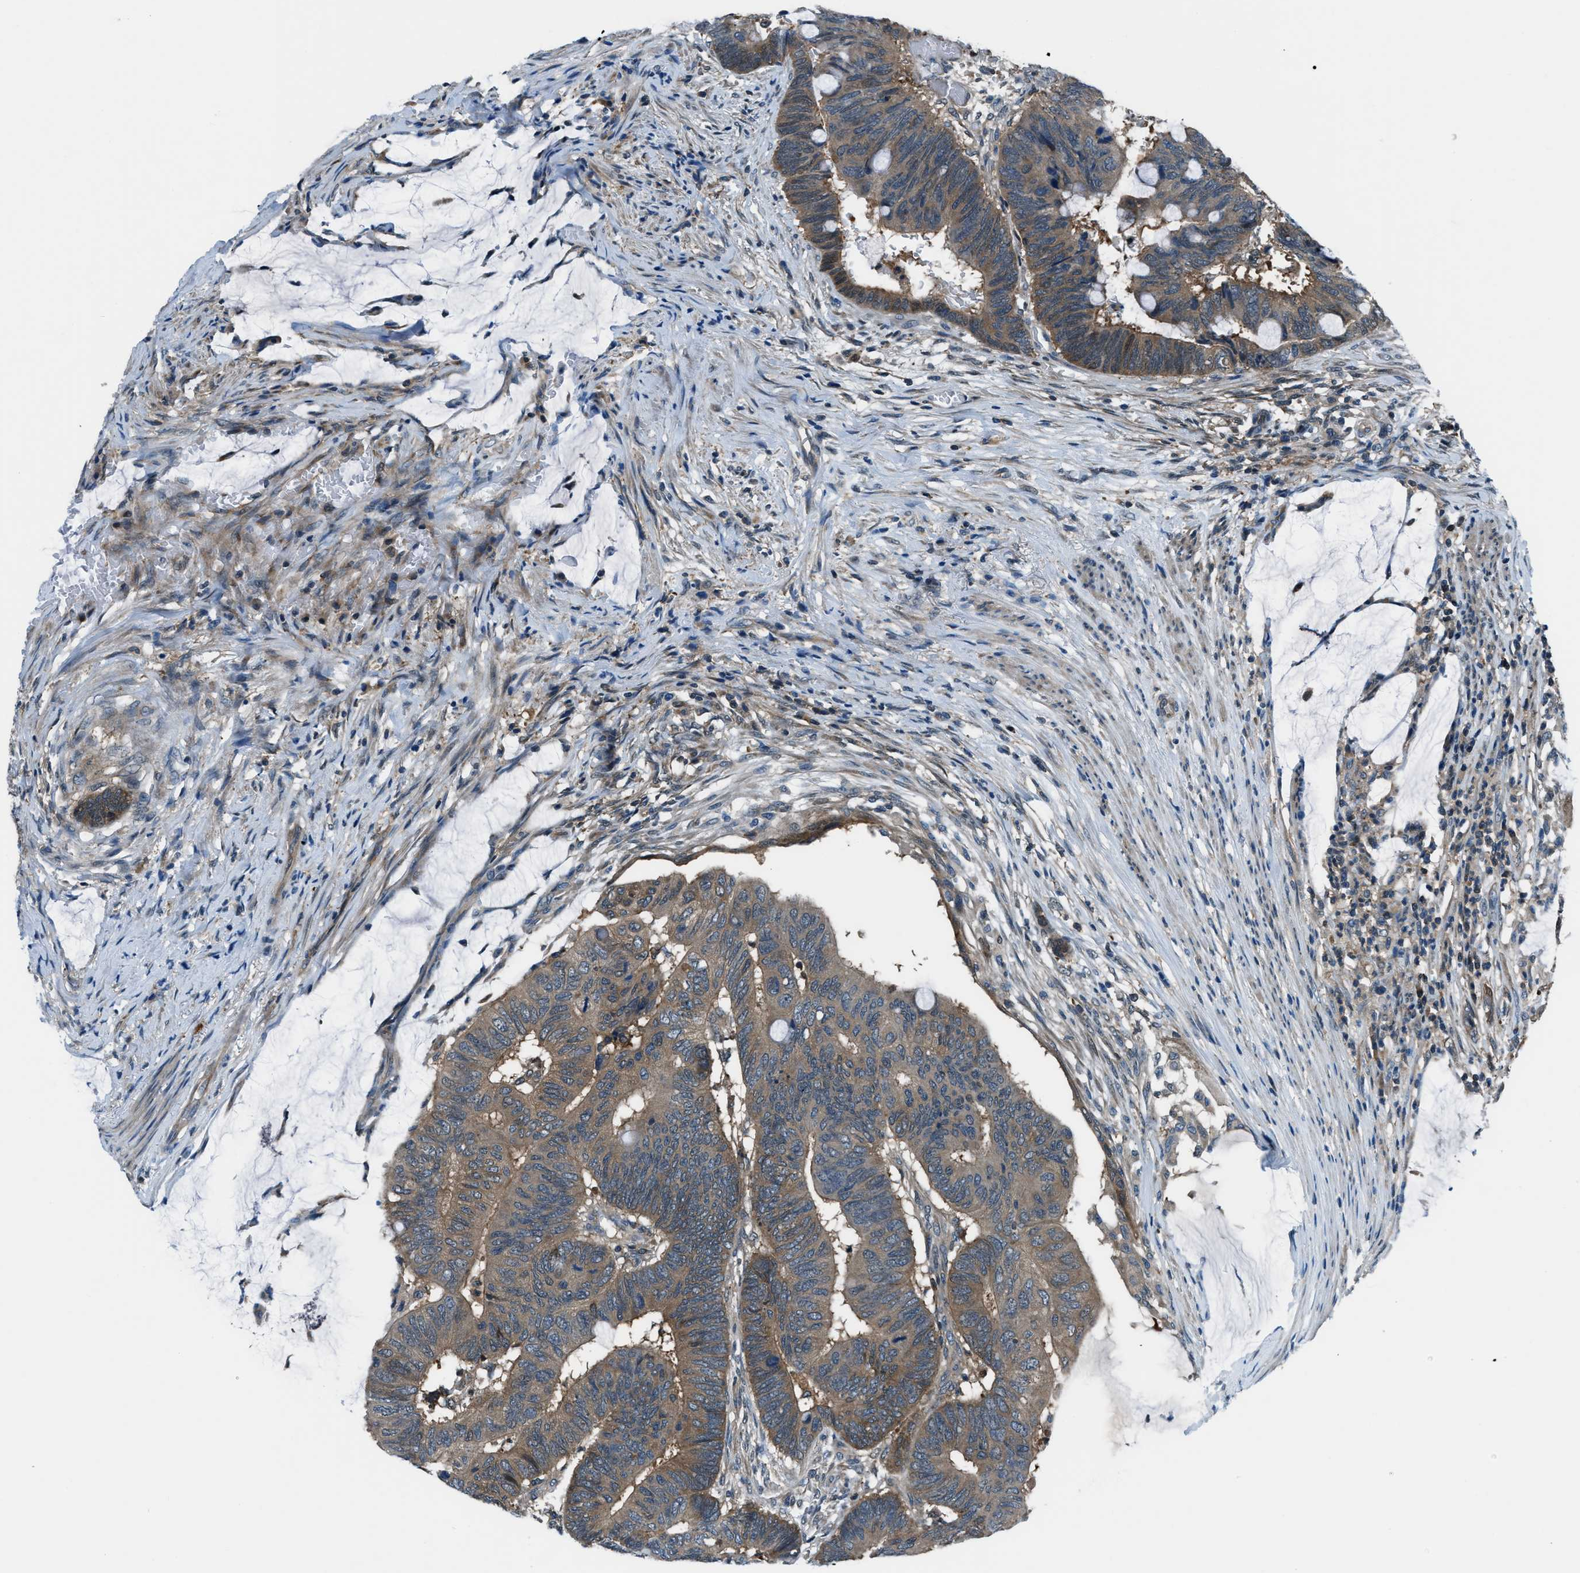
{"staining": {"intensity": "moderate", "quantity": ">75%", "location": "cytoplasmic/membranous"}, "tissue": "colorectal cancer", "cell_type": "Tumor cells", "image_type": "cancer", "snomed": [{"axis": "morphology", "description": "Normal tissue, NOS"}, {"axis": "morphology", "description": "Adenocarcinoma, NOS"}, {"axis": "topography", "description": "Rectum"}], "caption": "Adenocarcinoma (colorectal) was stained to show a protein in brown. There is medium levels of moderate cytoplasmic/membranous expression in about >75% of tumor cells.", "gene": "HEBP2", "patient": {"sex": "male", "age": 92}}